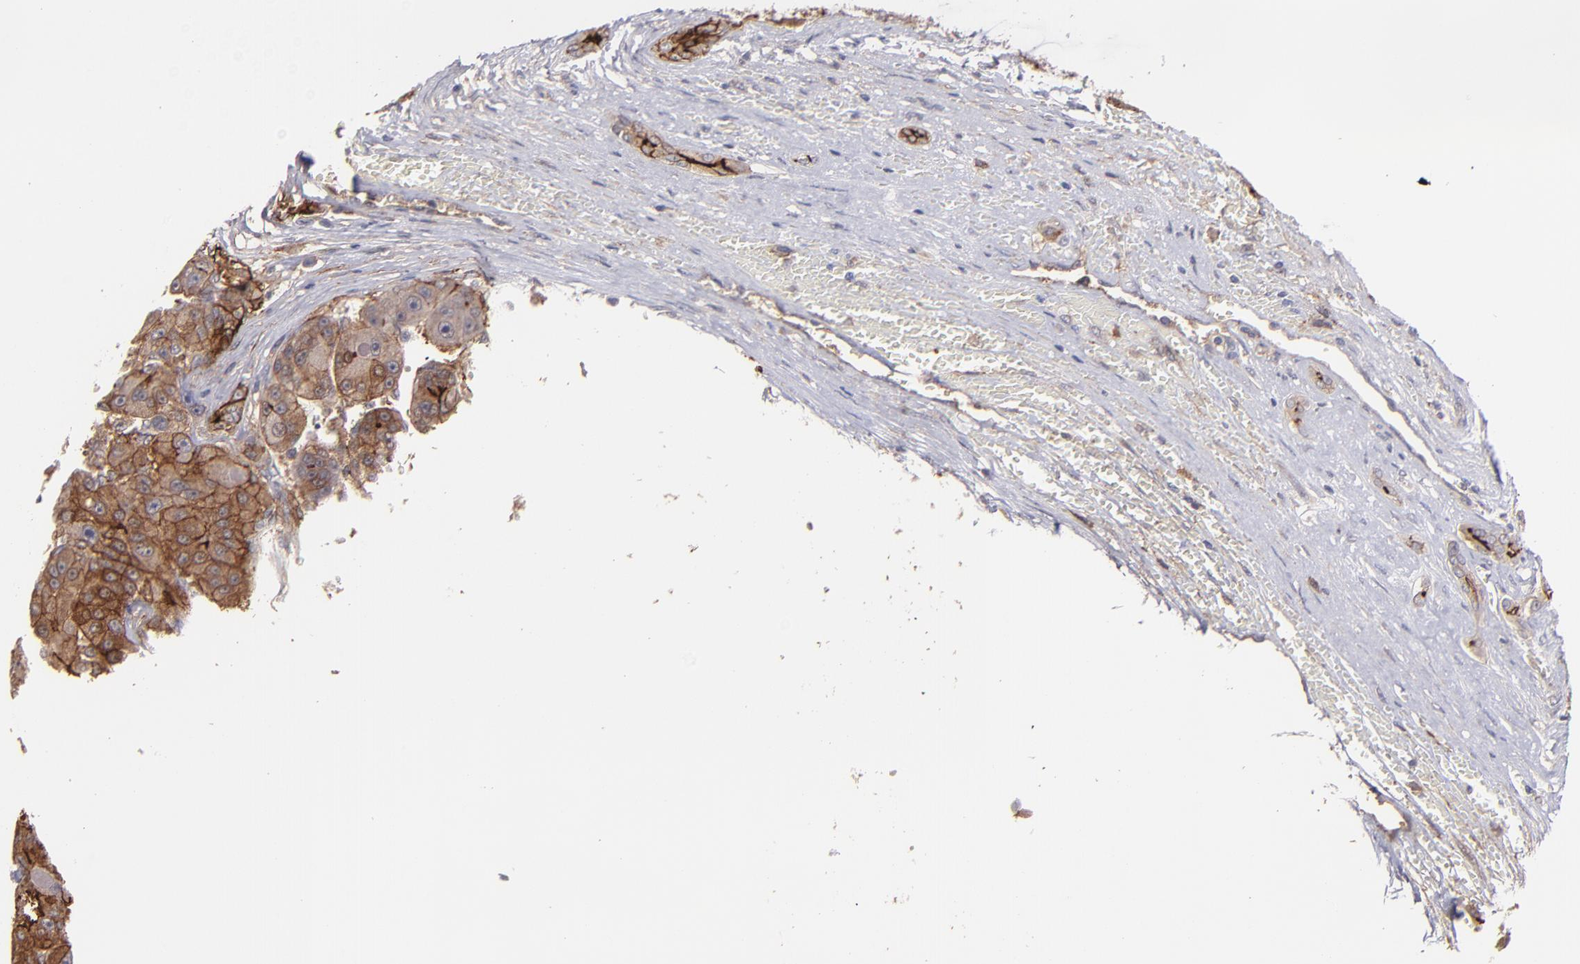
{"staining": {"intensity": "moderate", "quantity": ">75%", "location": "cytoplasmic/membranous"}, "tissue": "liver cancer", "cell_type": "Tumor cells", "image_type": "cancer", "snomed": [{"axis": "morphology", "description": "Carcinoma, Hepatocellular, NOS"}, {"axis": "topography", "description": "Liver"}], "caption": "Protein expression analysis of liver cancer demonstrates moderate cytoplasmic/membranous staining in about >75% of tumor cells.", "gene": "ICAM1", "patient": {"sex": "male", "age": 76}}